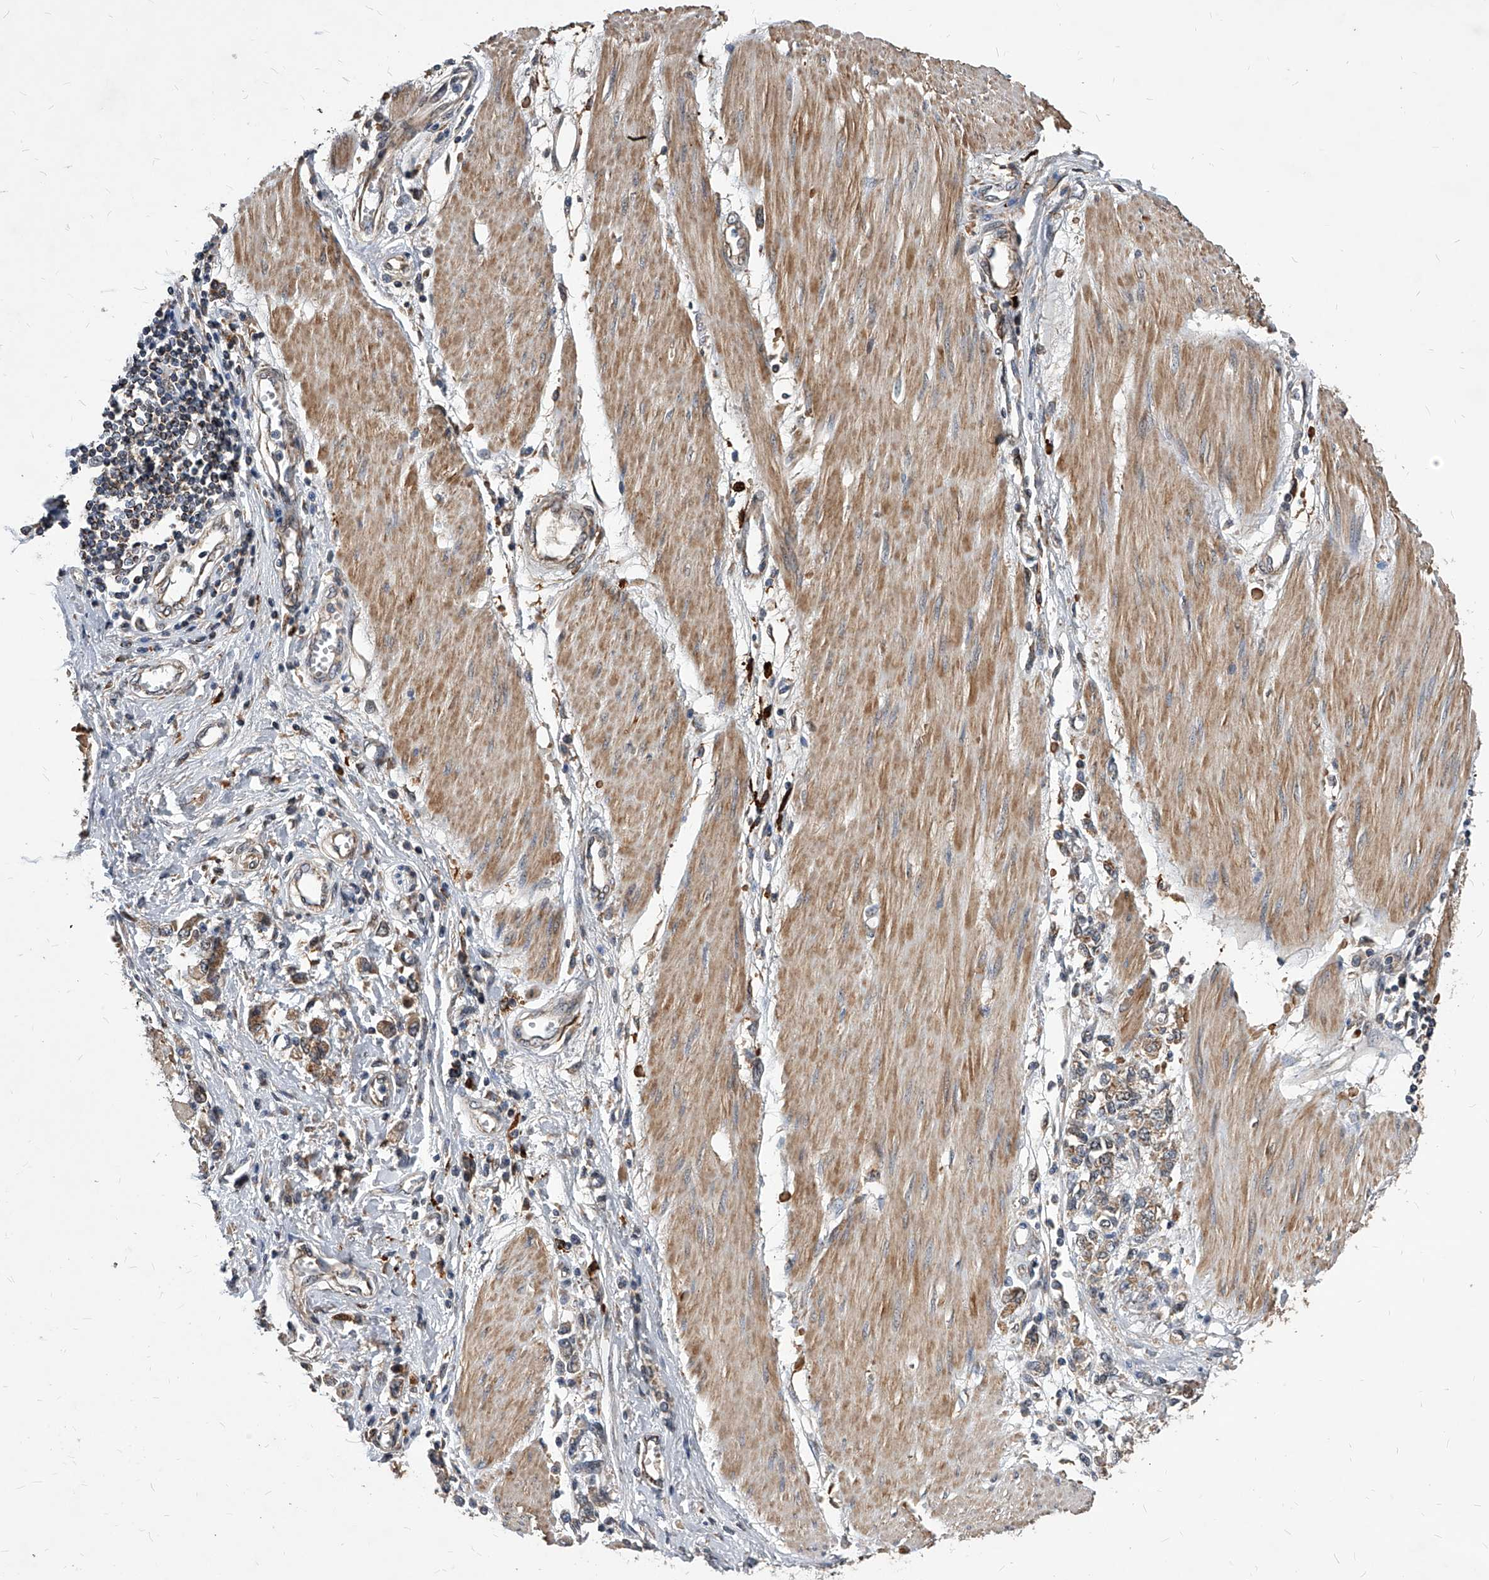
{"staining": {"intensity": "weak", "quantity": "25%-75%", "location": "cytoplasmic/membranous"}, "tissue": "stomach cancer", "cell_type": "Tumor cells", "image_type": "cancer", "snomed": [{"axis": "morphology", "description": "Adenocarcinoma, NOS"}, {"axis": "topography", "description": "Stomach"}], "caption": "A histopathology image showing weak cytoplasmic/membranous positivity in about 25%-75% of tumor cells in stomach cancer (adenocarcinoma), as visualized by brown immunohistochemical staining.", "gene": "SOBP", "patient": {"sex": "female", "age": 76}}